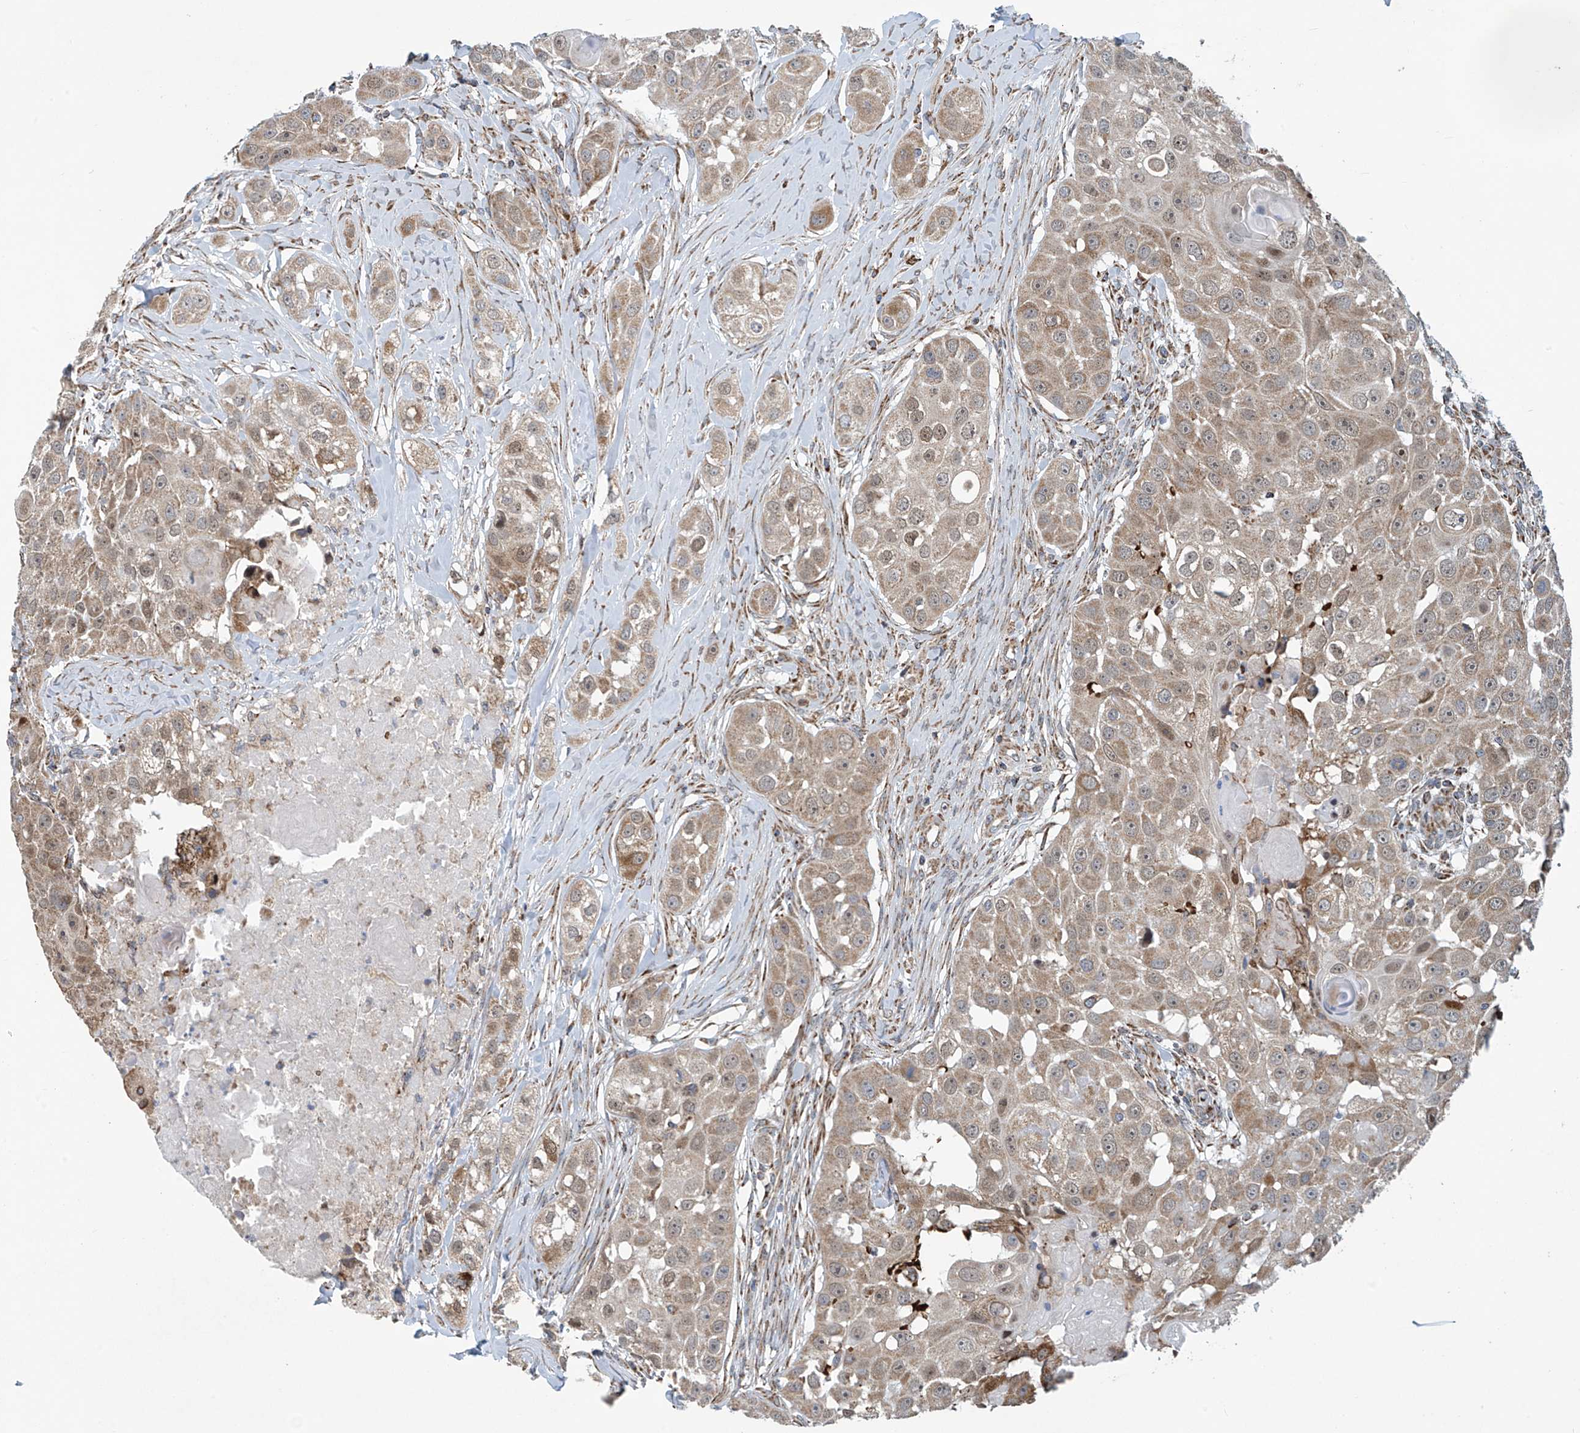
{"staining": {"intensity": "weak", "quantity": ">75%", "location": "cytoplasmic/membranous"}, "tissue": "head and neck cancer", "cell_type": "Tumor cells", "image_type": "cancer", "snomed": [{"axis": "morphology", "description": "Normal tissue, NOS"}, {"axis": "morphology", "description": "Squamous cell carcinoma, NOS"}, {"axis": "topography", "description": "Skeletal muscle"}, {"axis": "topography", "description": "Head-Neck"}], "caption": "Protein expression analysis of head and neck squamous cell carcinoma reveals weak cytoplasmic/membranous positivity in approximately >75% of tumor cells.", "gene": "COMMD1", "patient": {"sex": "male", "age": 51}}